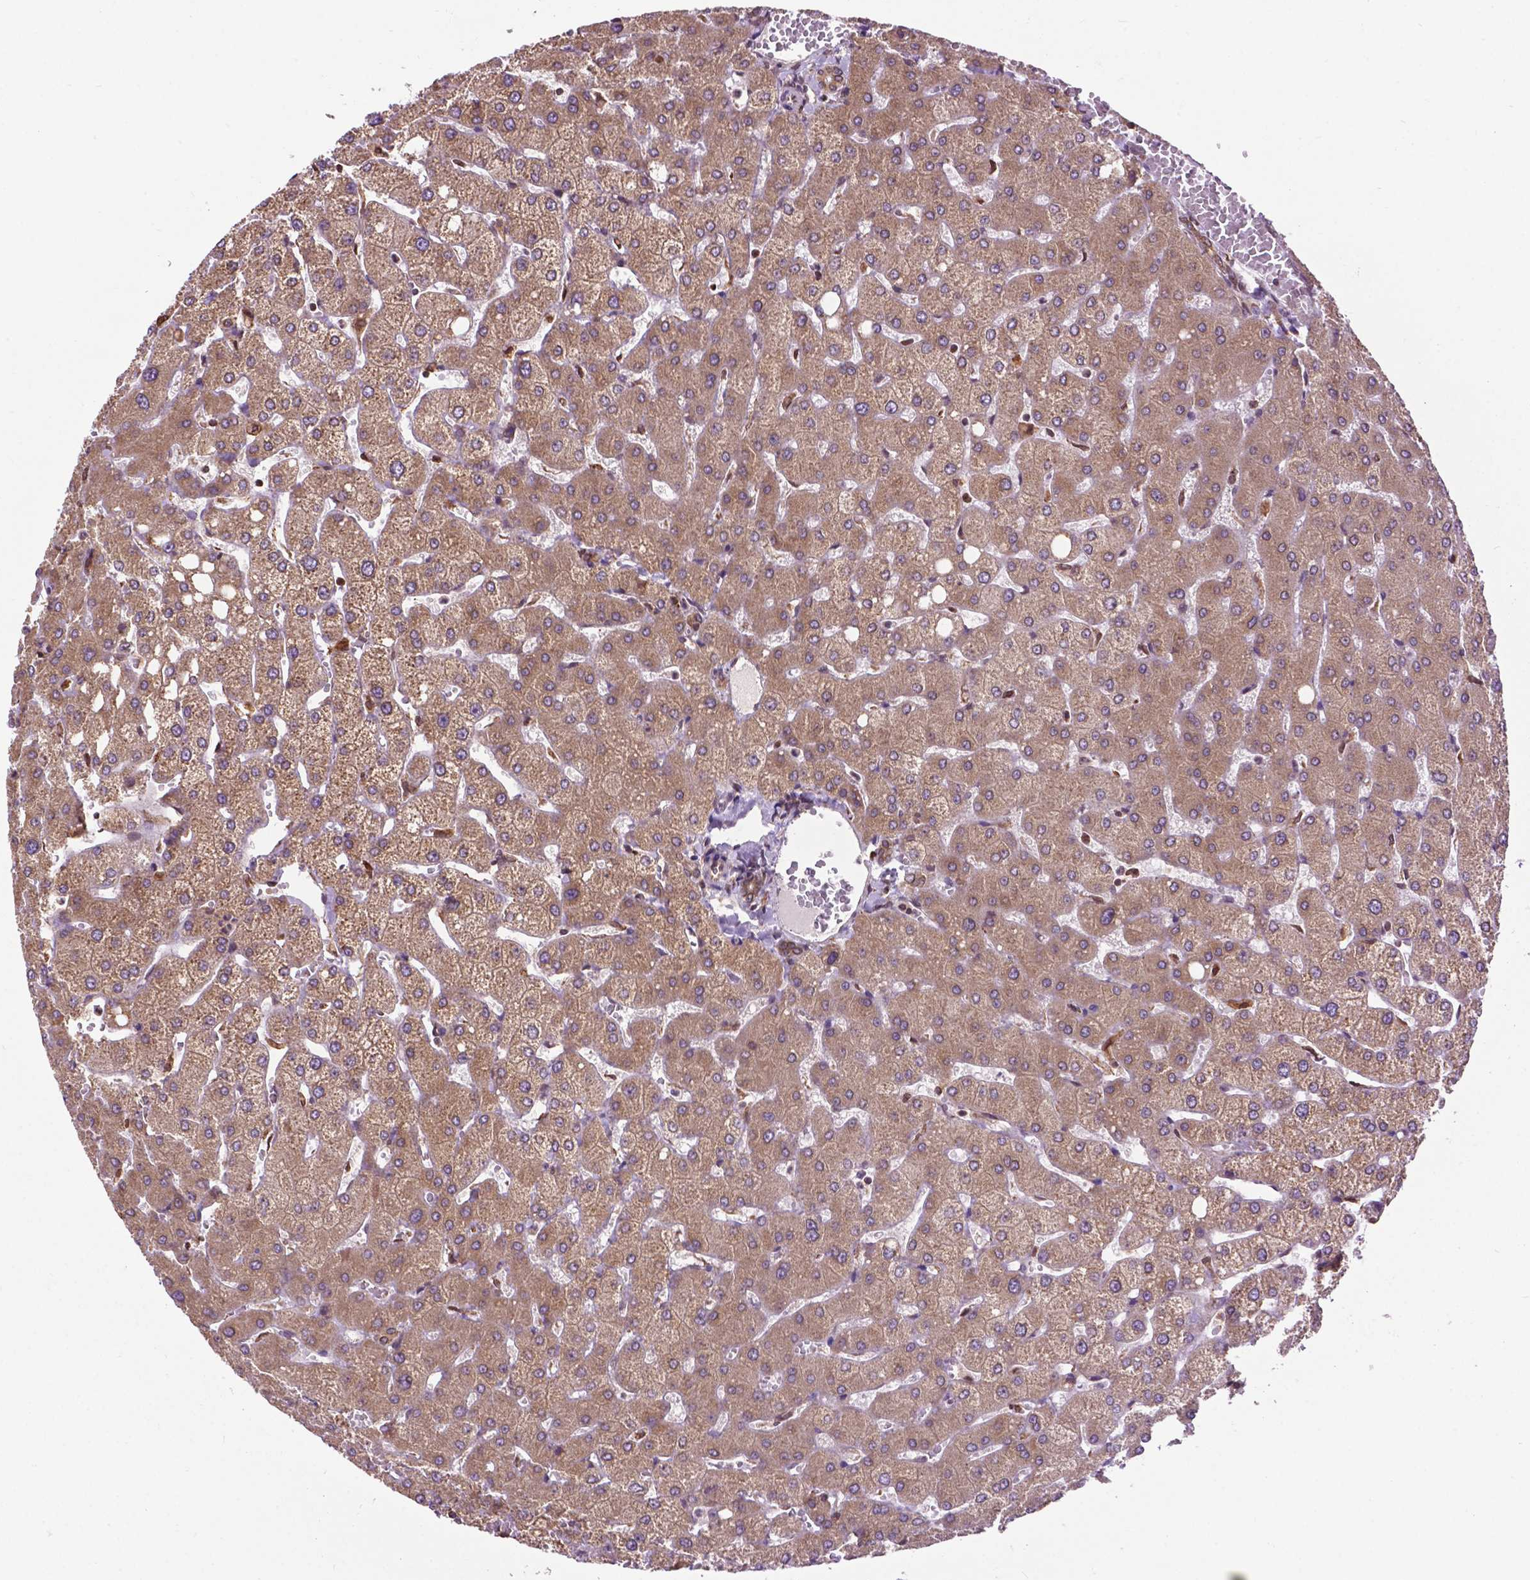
{"staining": {"intensity": "moderate", "quantity": "25%-75%", "location": "cytoplasmic/membranous"}, "tissue": "liver", "cell_type": "Cholangiocytes", "image_type": "normal", "snomed": [{"axis": "morphology", "description": "Normal tissue, NOS"}, {"axis": "topography", "description": "Liver"}], "caption": "Liver stained with a protein marker shows moderate staining in cholangiocytes.", "gene": "GANAB", "patient": {"sex": "female", "age": 54}}